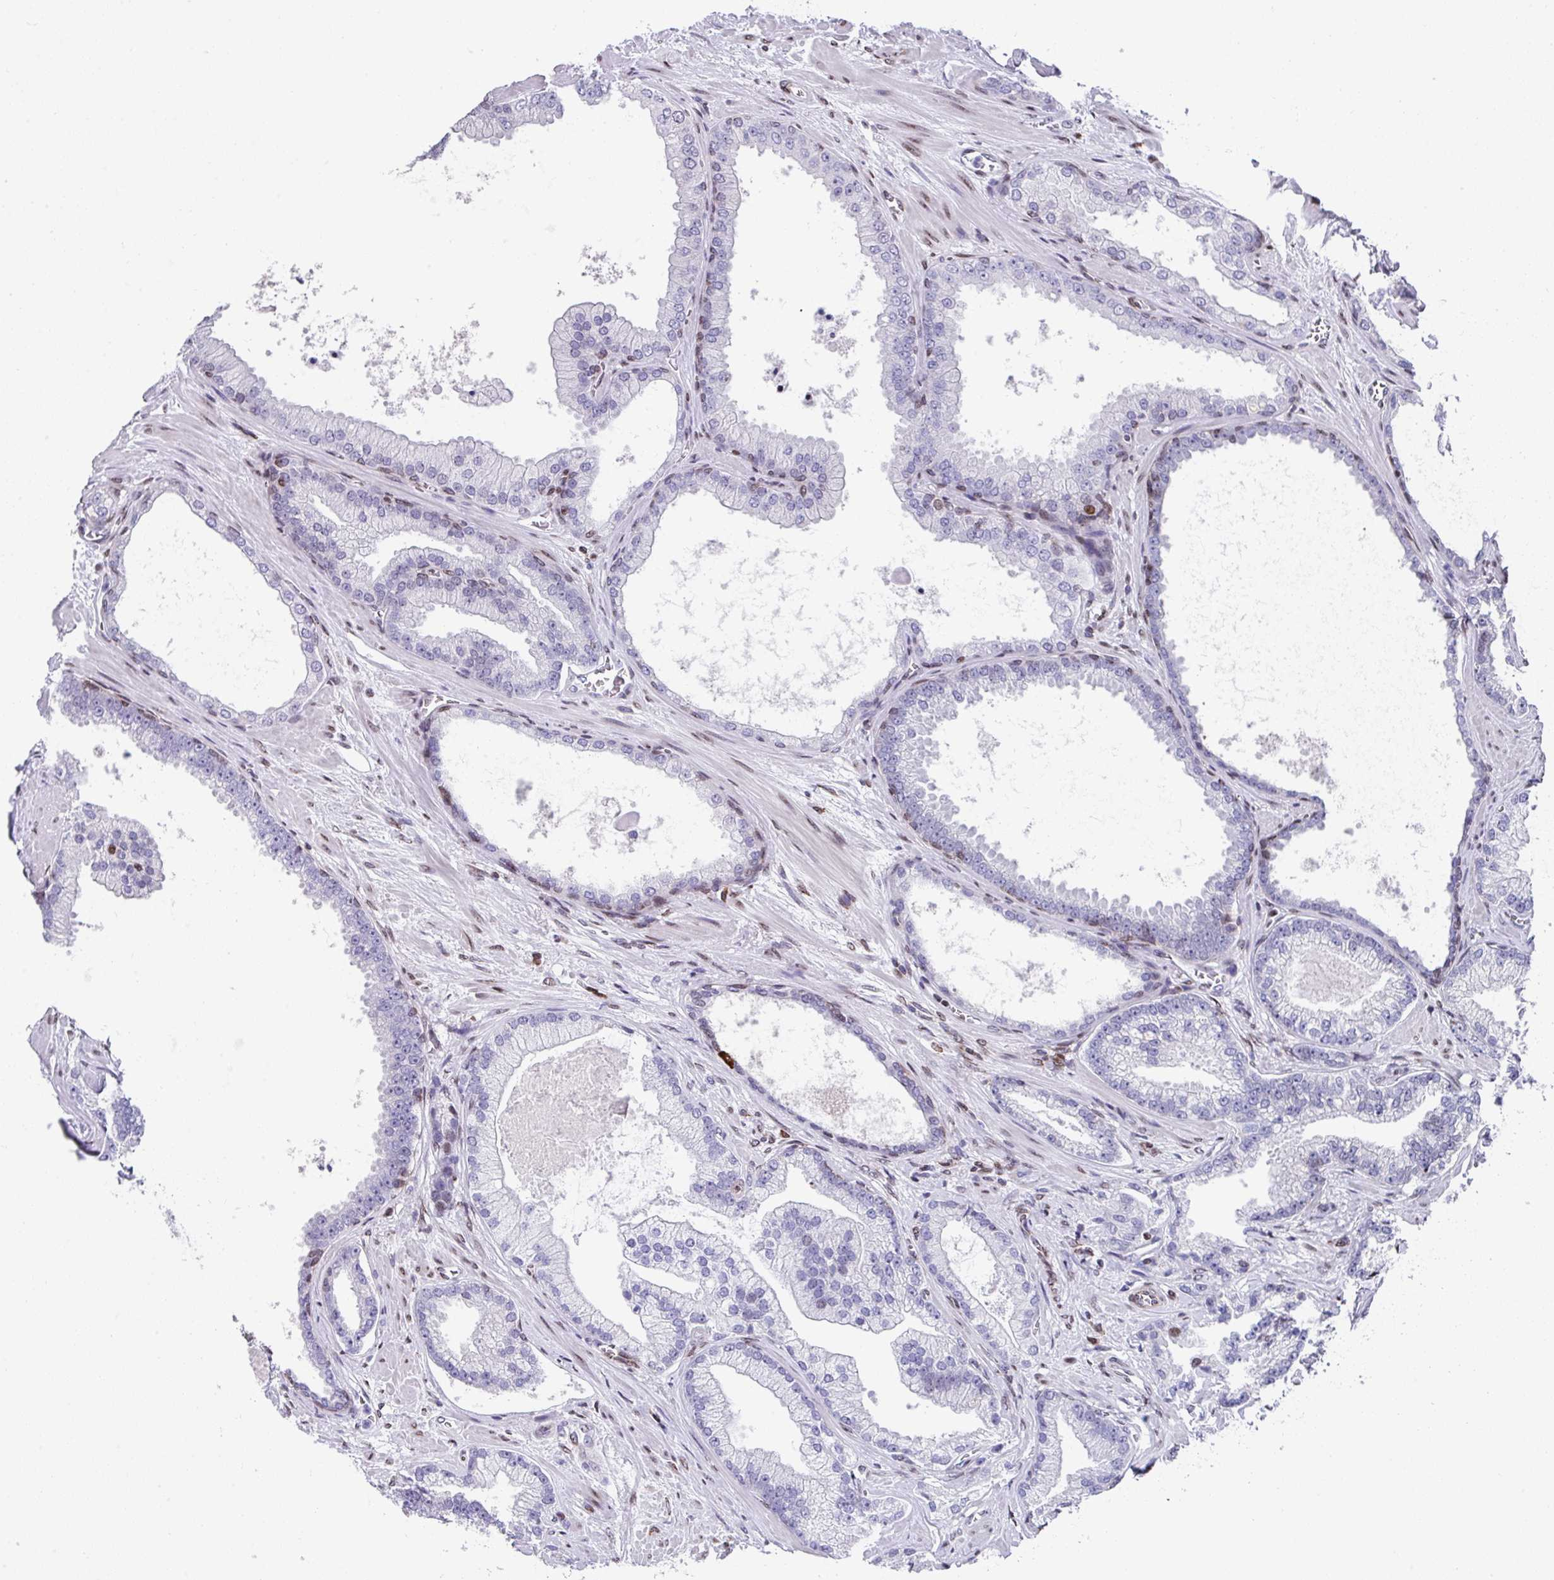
{"staining": {"intensity": "negative", "quantity": "none", "location": "none"}, "tissue": "prostate cancer", "cell_type": "Tumor cells", "image_type": "cancer", "snomed": [{"axis": "morphology", "description": "Adenocarcinoma, High grade"}, {"axis": "topography", "description": "Prostate"}], "caption": "A high-resolution micrograph shows IHC staining of prostate cancer (adenocarcinoma (high-grade)), which demonstrates no significant expression in tumor cells.", "gene": "TCF3", "patient": {"sex": "male", "age": 68}}